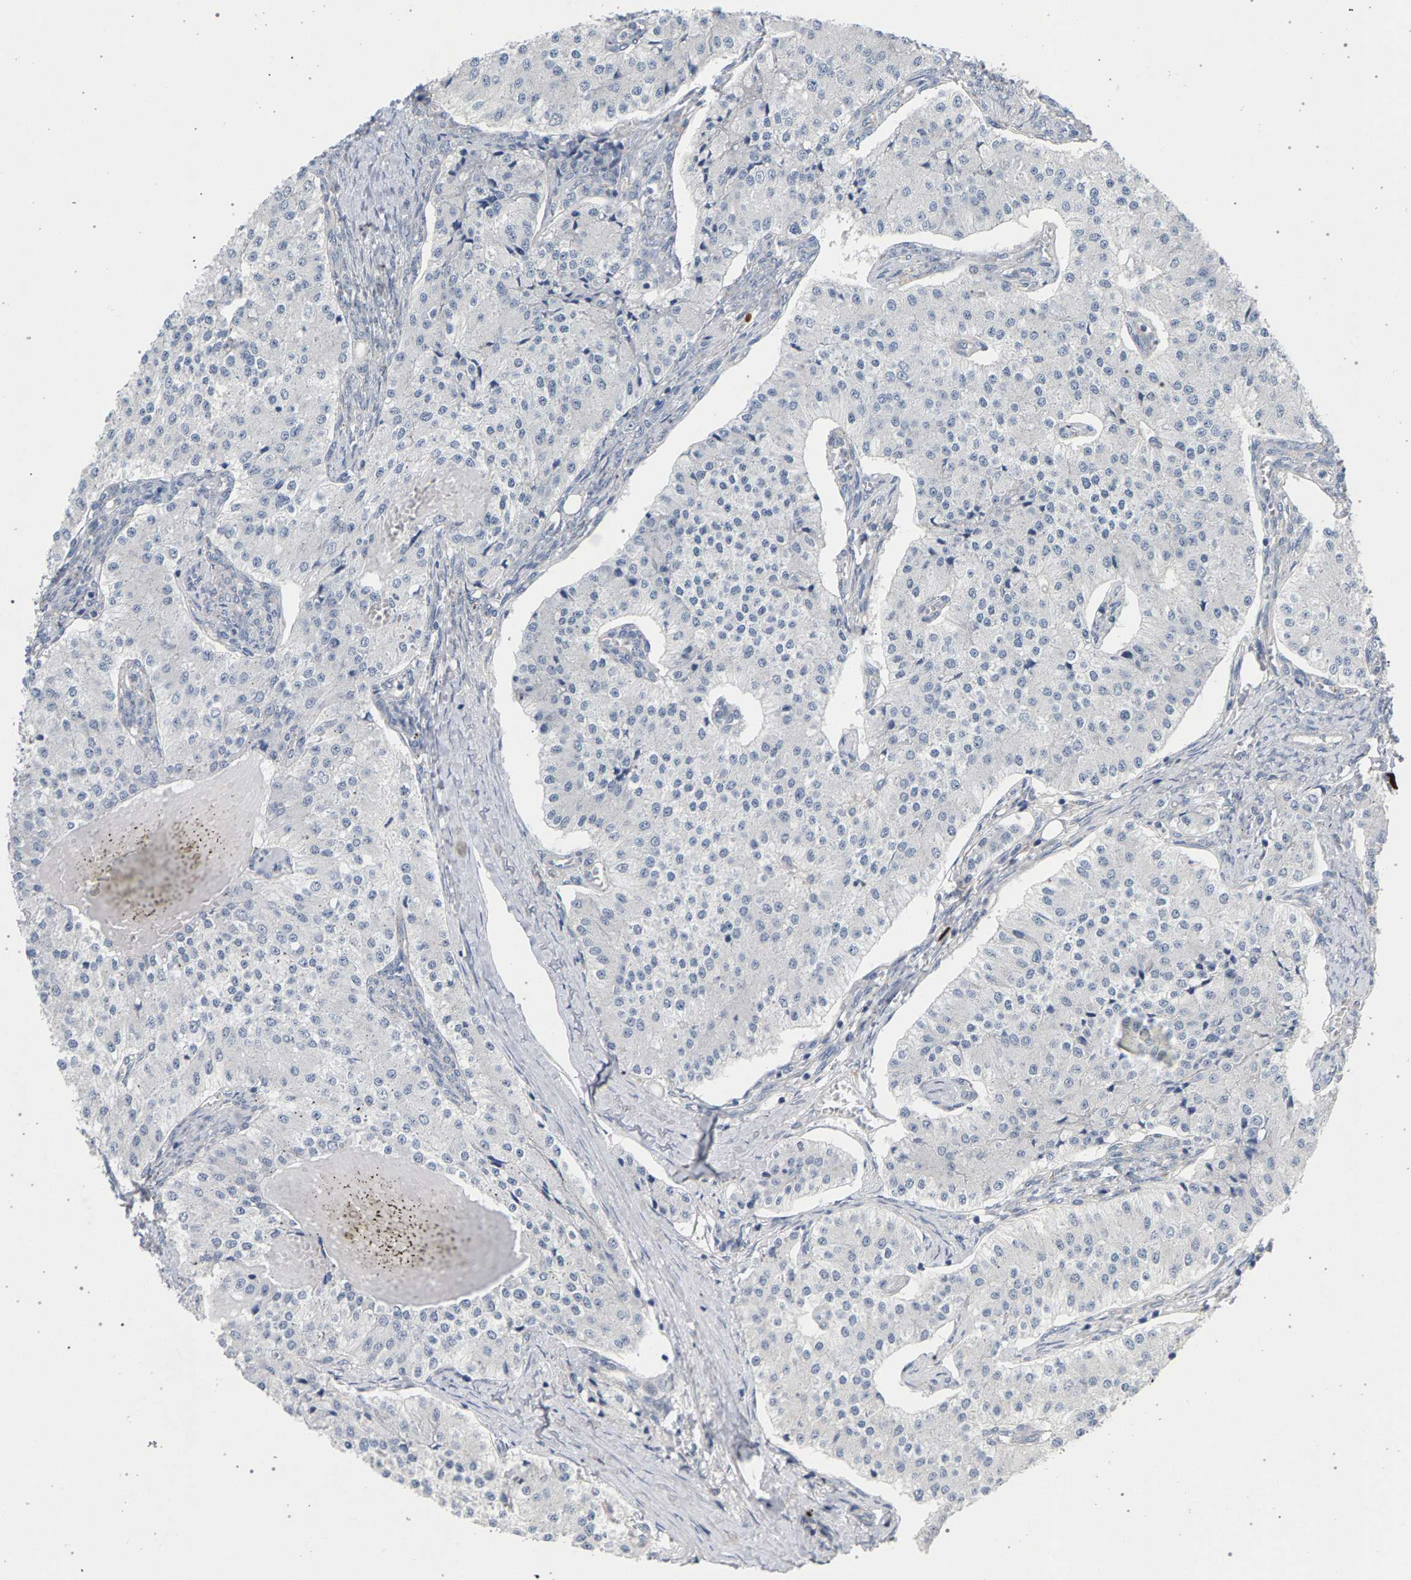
{"staining": {"intensity": "negative", "quantity": "none", "location": "none"}, "tissue": "carcinoid", "cell_type": "Tumor cells", "image_type": "cancer", "snomed": [{"axis": "morphology", "description": "Carcinoid, malignant, NOS"}, {"axis": "topography", "description": "Colon"}], "caption": "This is an immunohistochemistry image of carcinoid. There is no expression in tumor cells.", "gene": "MAMDC2", "patient": {"sex": "female", "age": 52}}